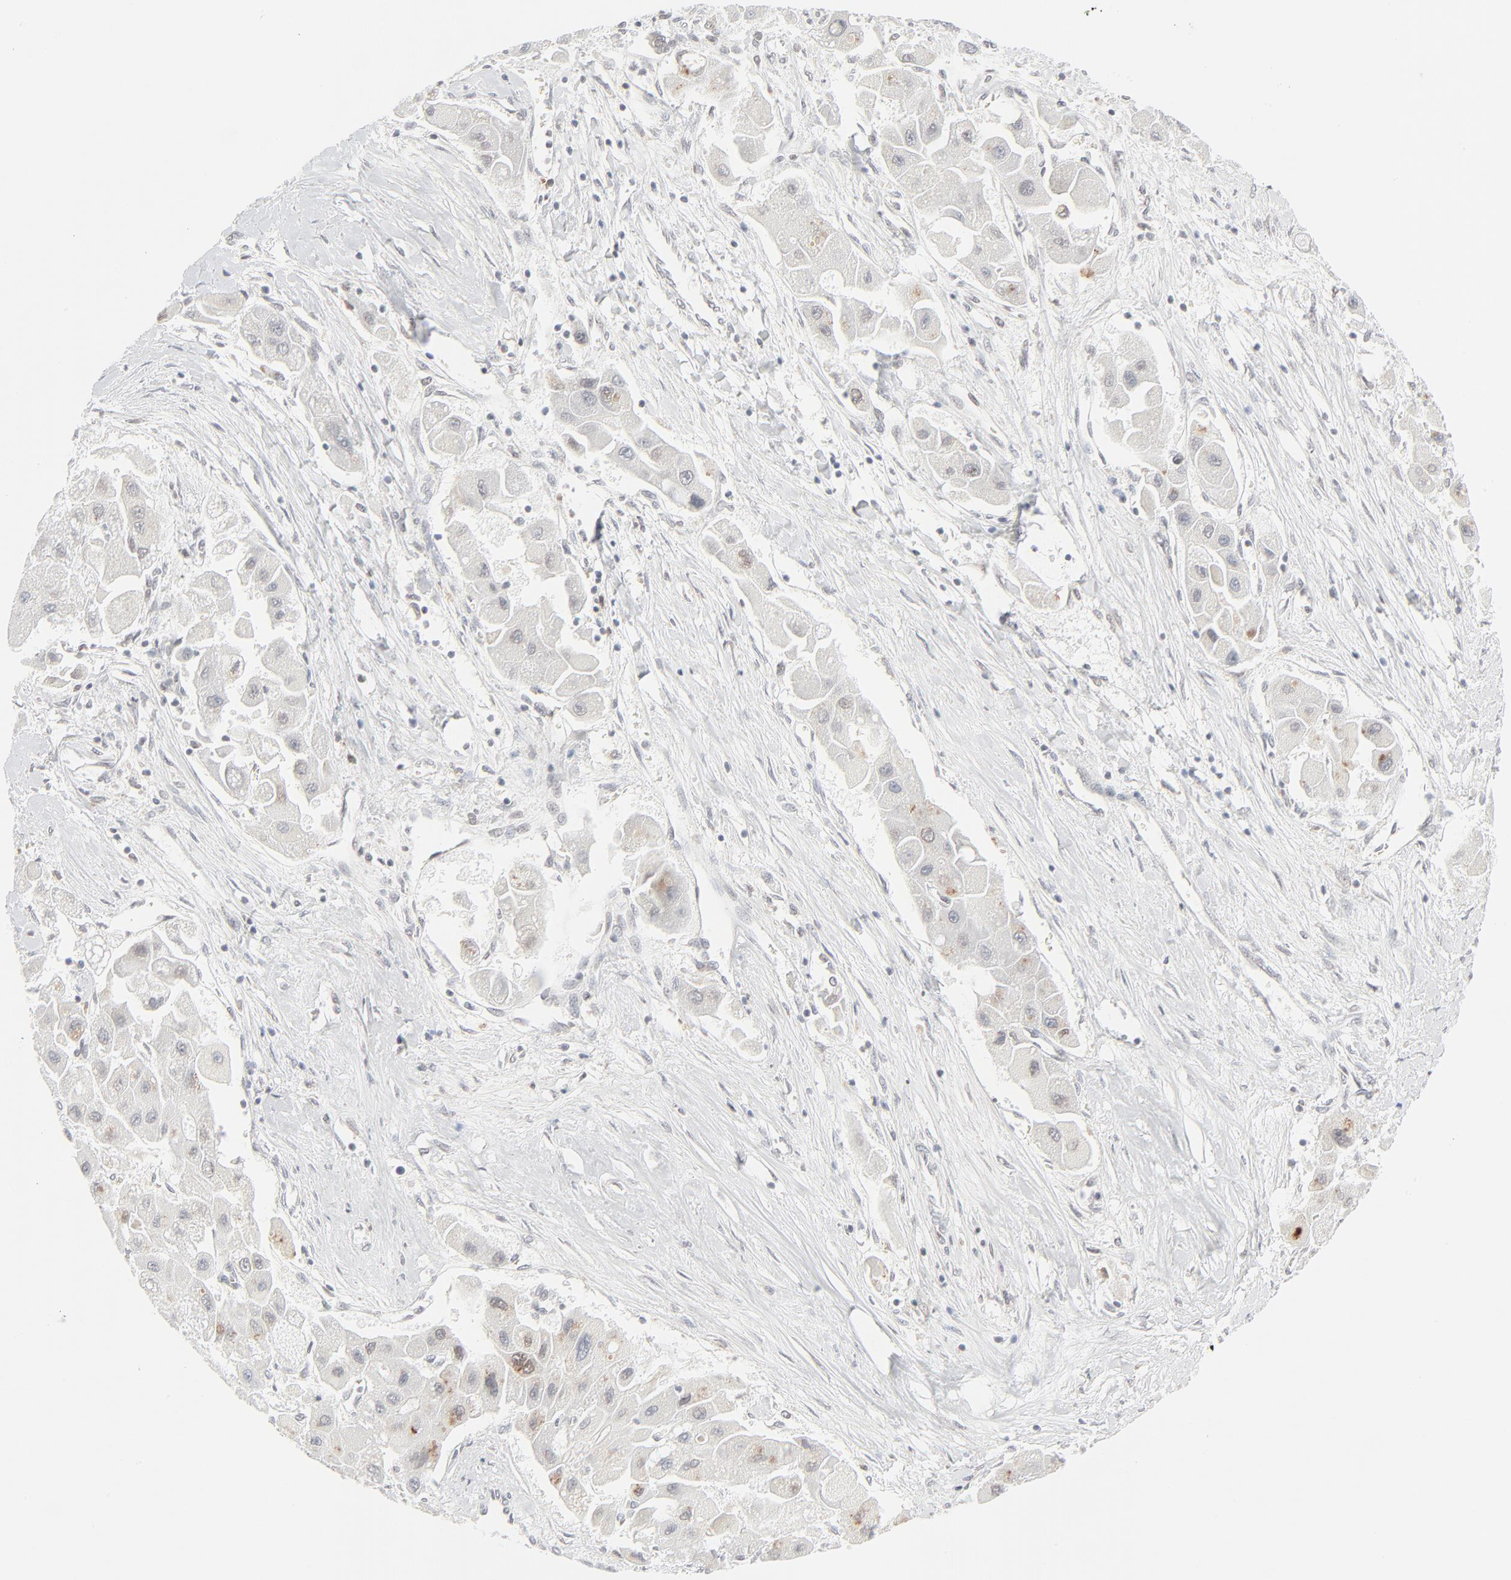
{"staining": {"intensity": "negative", "quantity": "none", "location": "none"}, "tissue": "liver cancer", "cell_type": "Tumor cells", "image_type": "cancer", "snomed": [{"axis": "morphology", "description": "Carcinoma, Hepatocellular, NOS"}, {"axis": "topography", "description": "Liver"}], "caption": "Human liver cancer (hepatocellular carcinoma) stained for a protein using immunohistochemistry (IHC) exhibits no positivity in tumor cells.", "gene": "MAD1L1", "patient": {"sex": "male", "age": 24}}